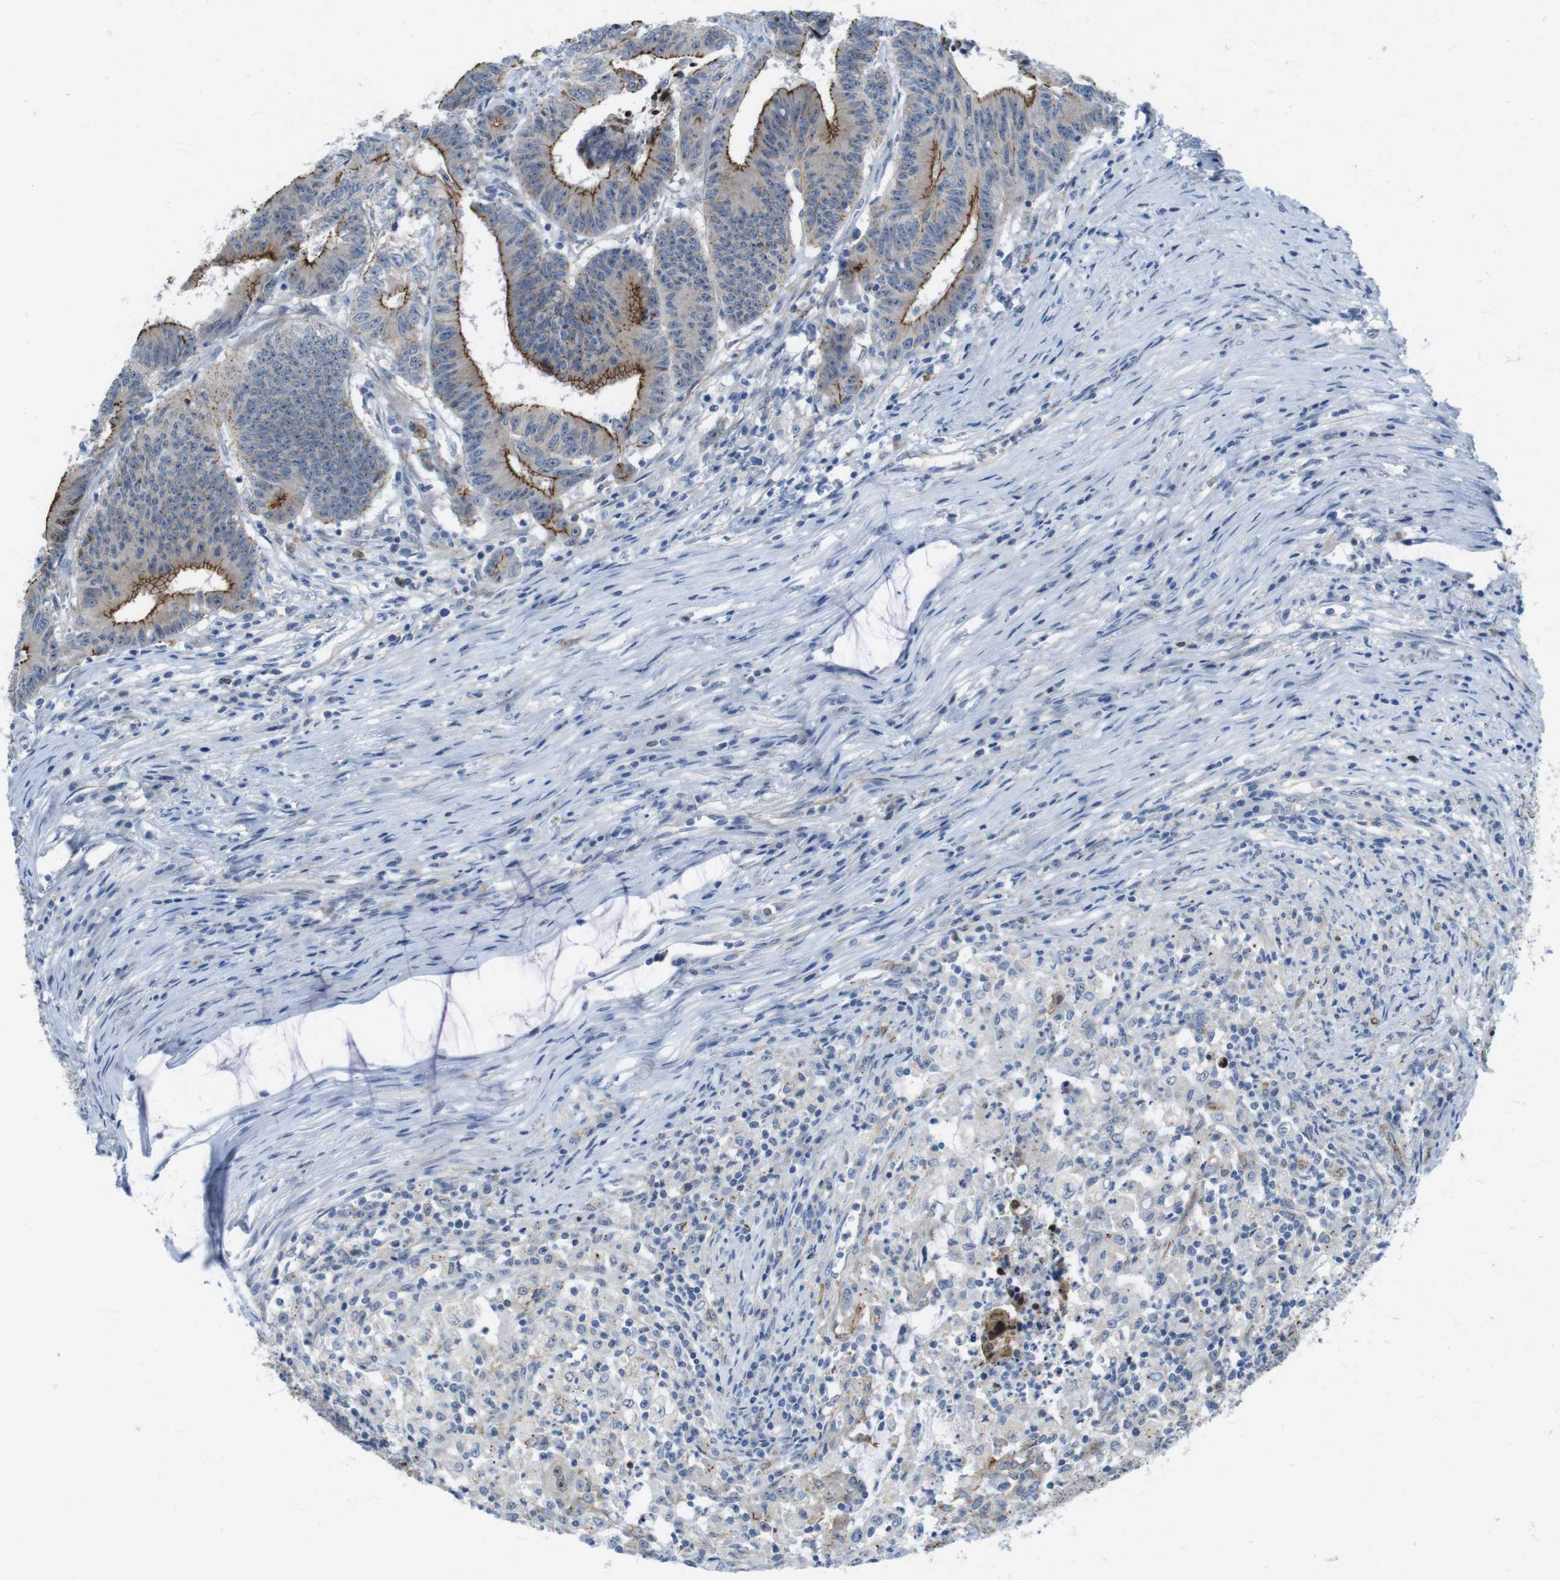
{"staining": {"intensity": "strong", "quantity": "25%-75%", "location": "cytoplasmic/membranous"}, "tissue": "colorectal cancer", "cell_type": "Tumor cells", "image_type": "cancer", "snomed": [{"axis": "morphology", "description": "Adenocarcinoma, NOS"}, {"axis": "topography", "description": "Colon"}], "caption": "Tumor cells show strong cytoplasmic/membranous expression in approximately 25%-75% of cells in colorectal adenocarcinoma. Nuclei are stained in blue.", "gene": "TJP3", "patient": {"sex": "male", "age": 45}}